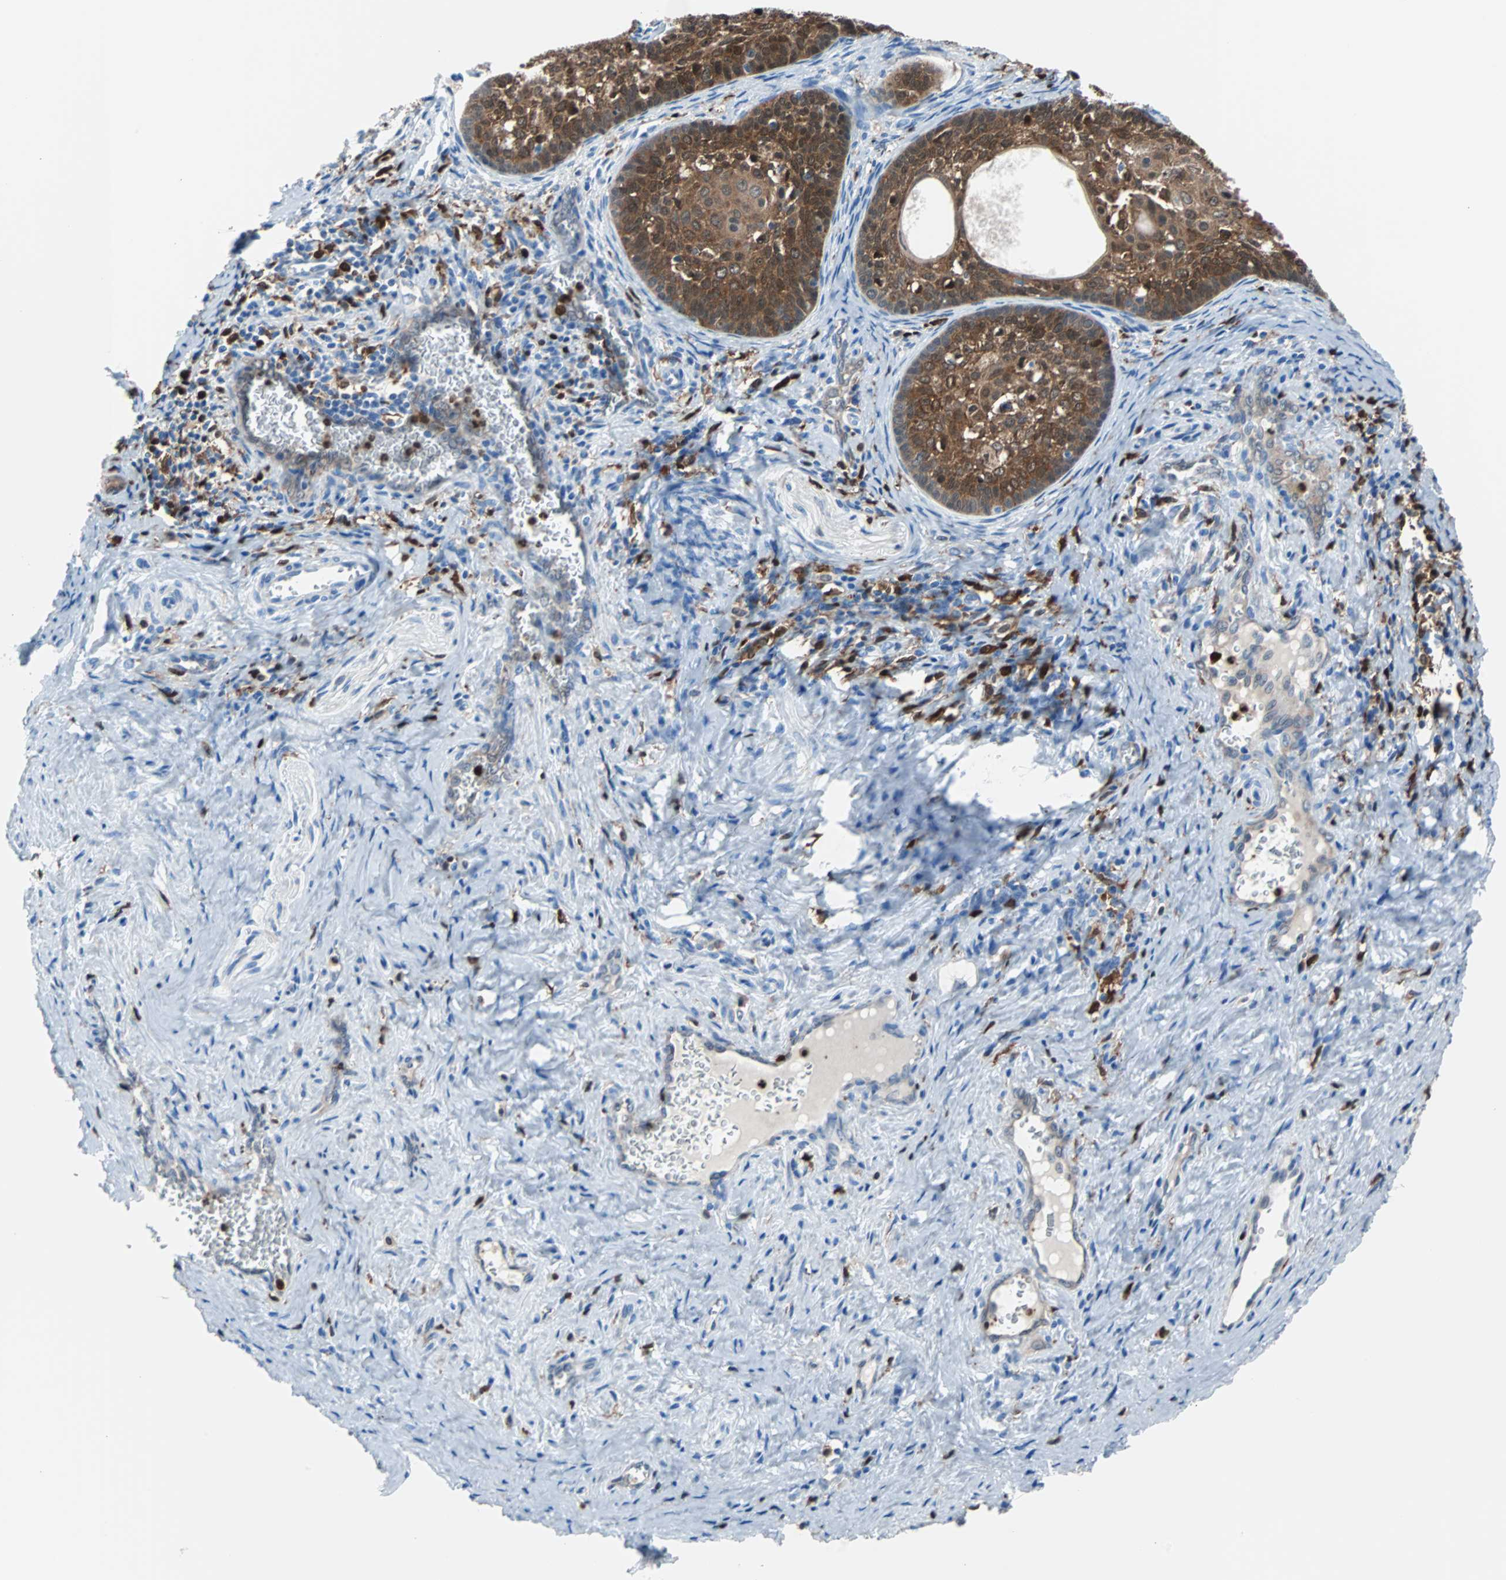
{"staining": {"intensity": "moderate", "quantity": ">75%", "location": "cytoplasmic/membranous"}, "tissue": "cervical cancer", "cell_type": "Tumor cells", "image_type": "cancer", "snomed": [{"axis": "morphology", "description": "Squamous cell carcinoma, NOS"}, {"axis": "topography", "description": "Cervix"}], "caption": "Cervical cancer (squamous cell carcinoma) stained for a protein (brown) displays moderate cytoplasmic/membranous positive positivity in about >75% of tumor cells.", "gene": "SYK", "patient": {"sex": "female", "age": 33}}